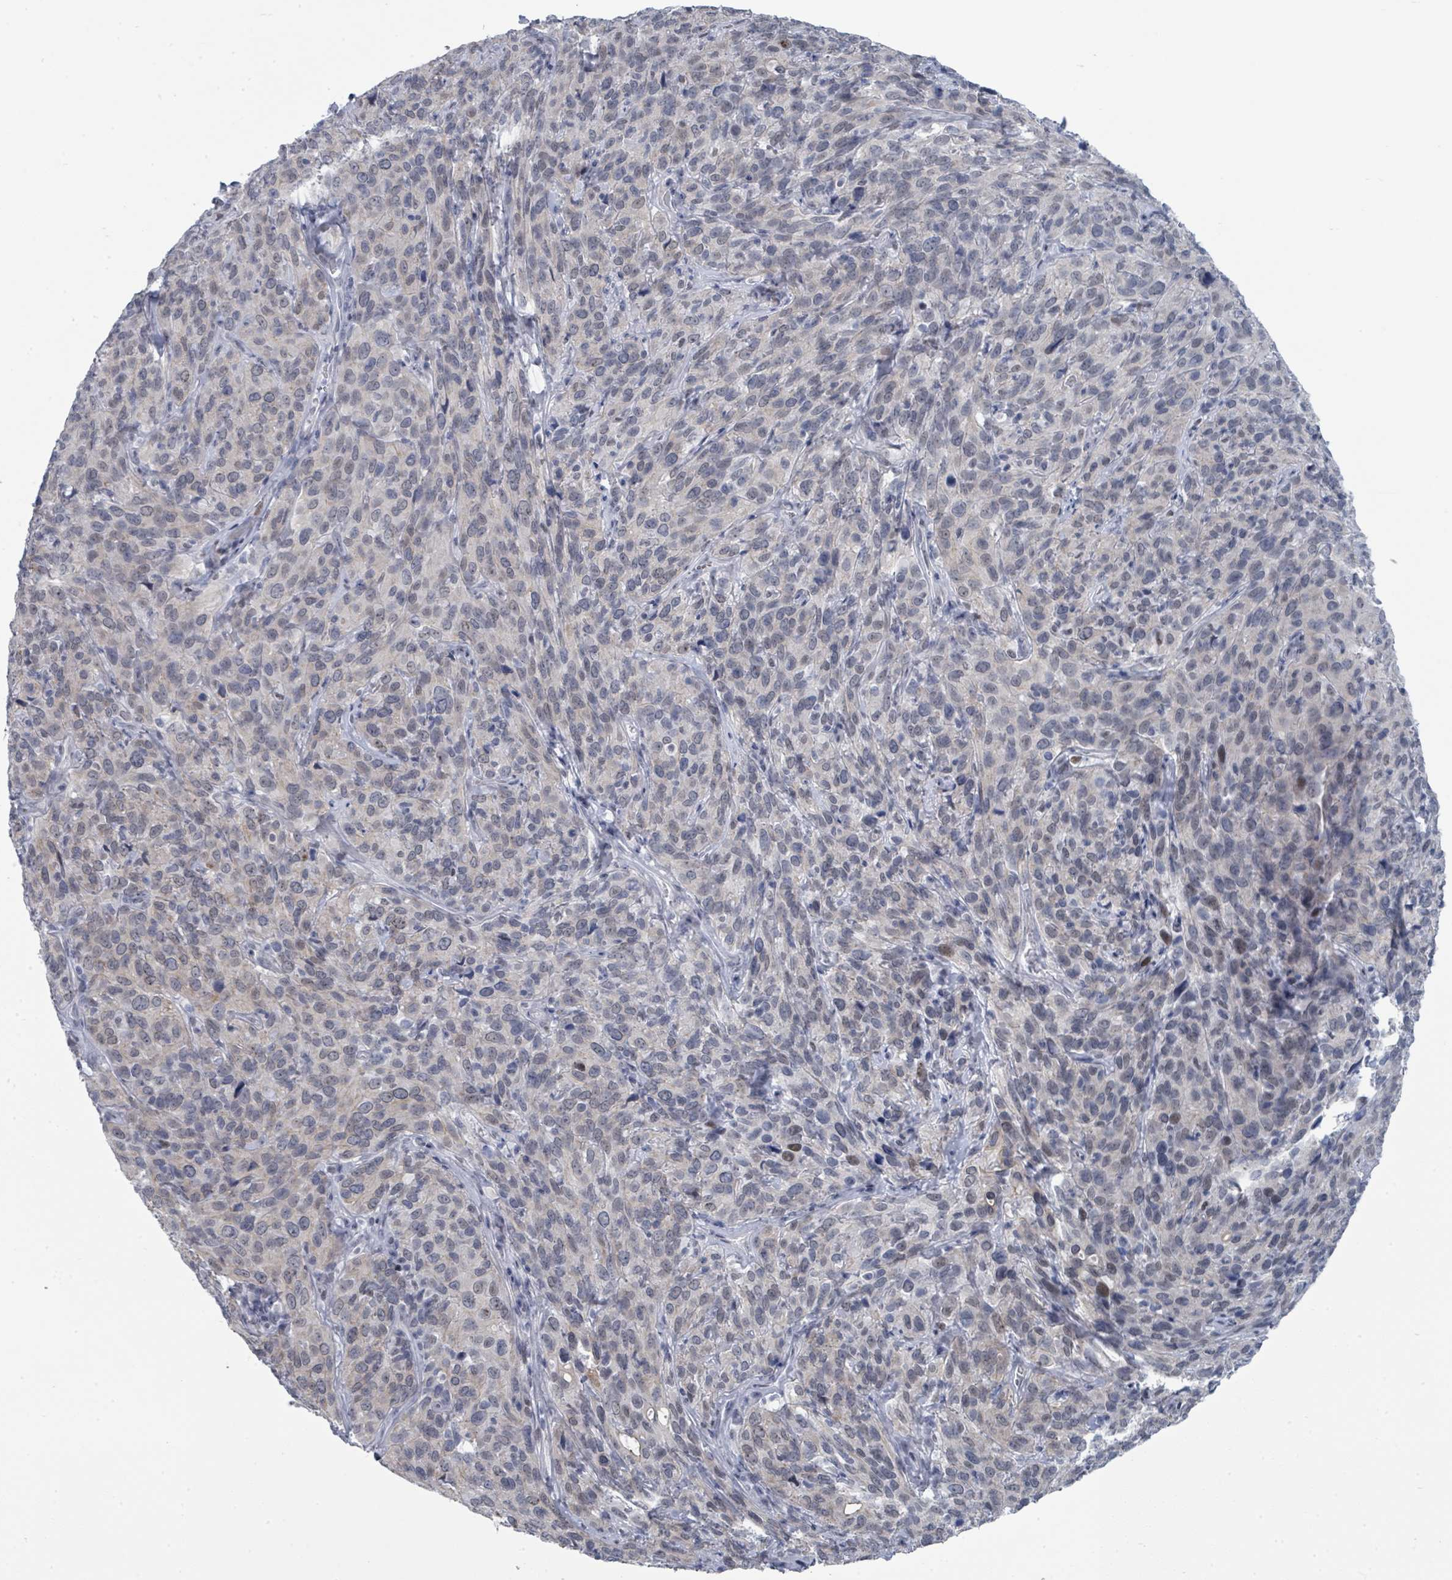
{"staining": {"intensity": "negative", "quantity": "none", "location": "none"}, "tissue": "cervical cancer", "cell_type": "Tumor cells", "image_type": "cancer", "snomed": [{"axis": "morphology", "description": "Squamous cell carcinoma, NOS"}, {"axis": "topography", "description": "Cervix"}], "caption": "Immunohistochemistry histopathology image of neoplastic tissue: human cervical cancer stained with DAB (3,3'-diaminobenzidine) exhibits no significant protein expression in tumor cells.", "gene": "CT45A5", "patient": {"sex": "female", "age": 51}}